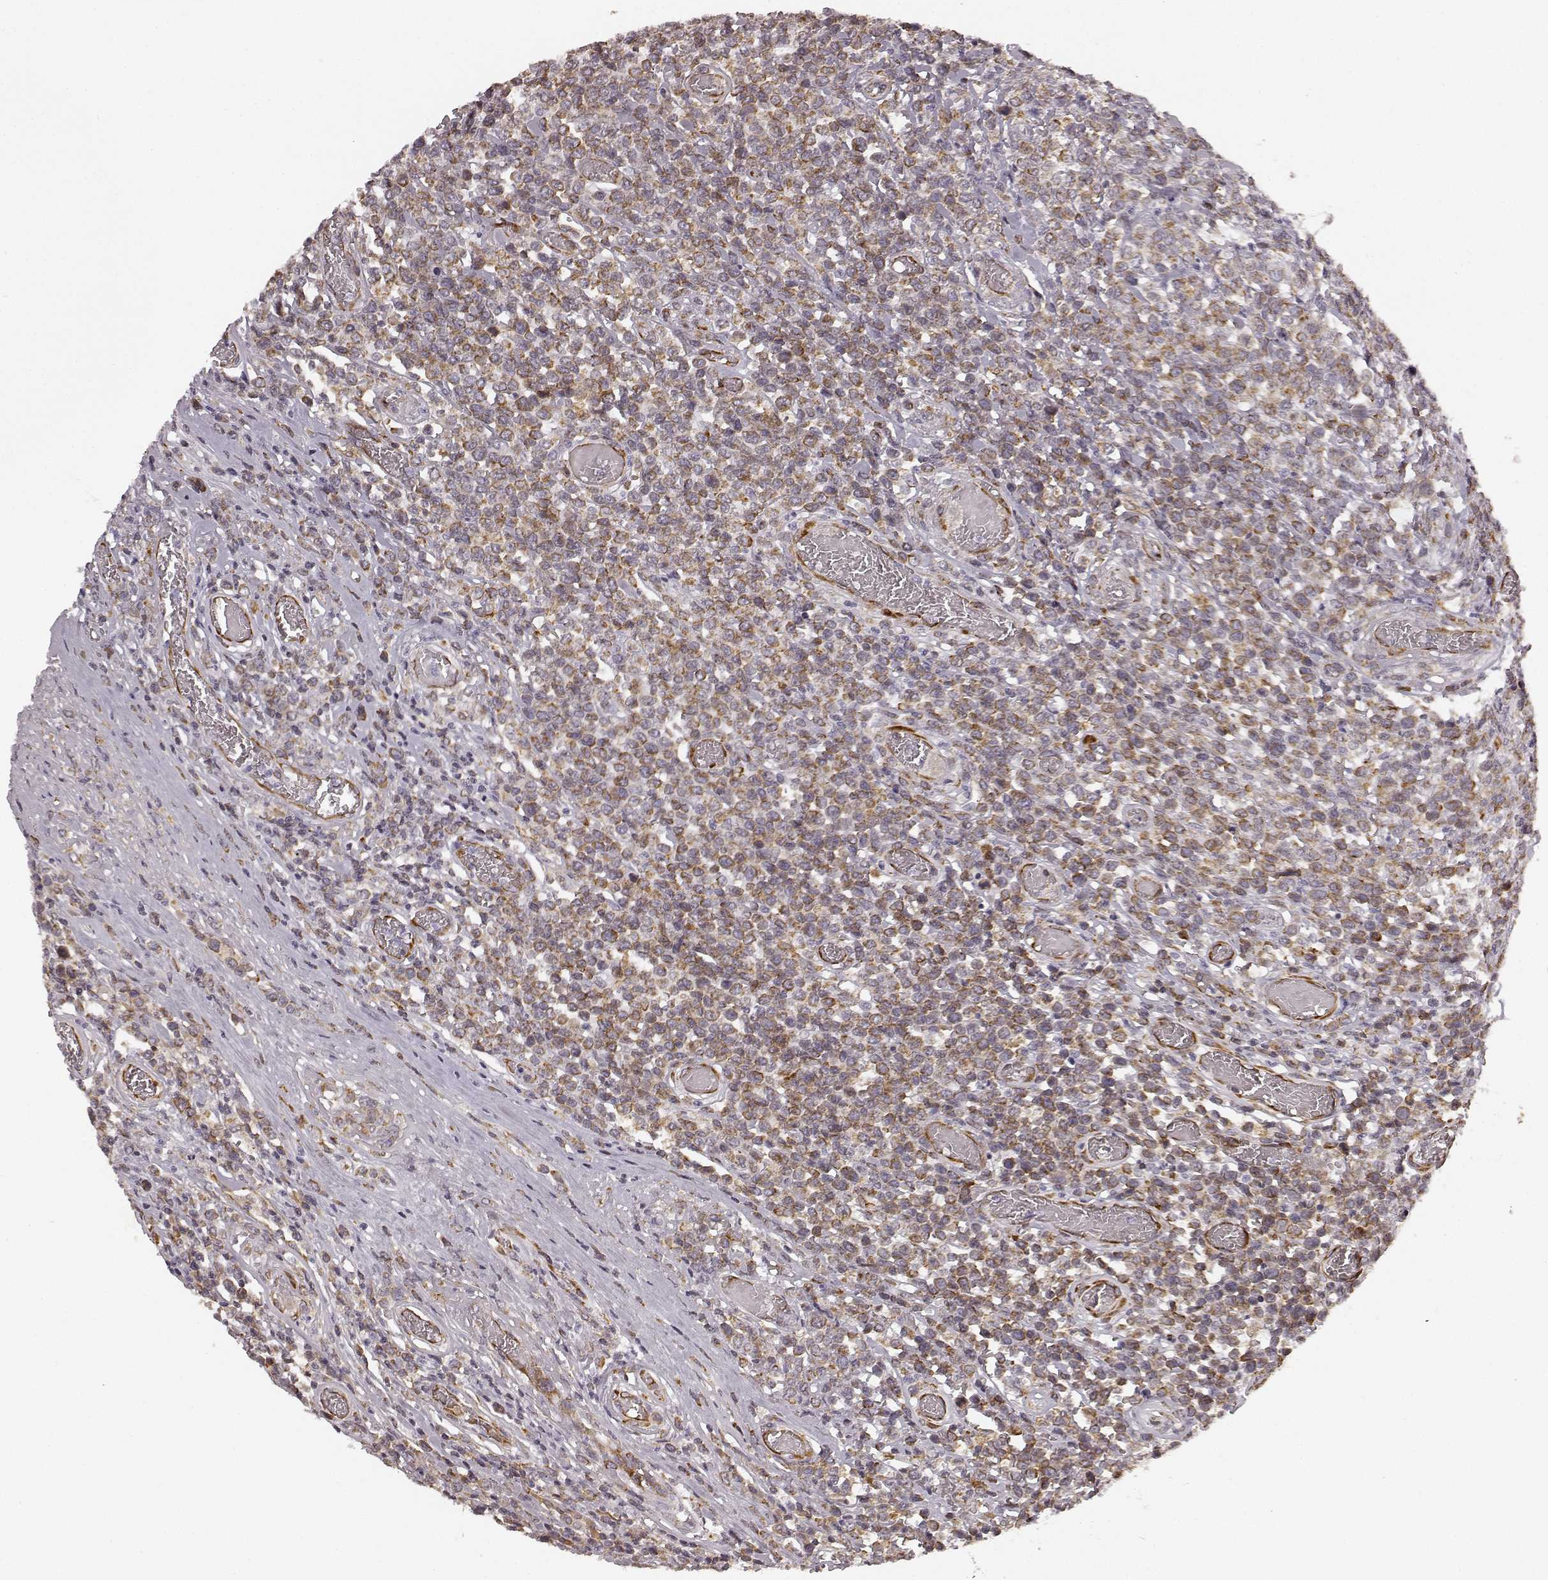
{"staining": {"intensity": "moderate", "quantity": ">75%", "location": "cytoplasmic/membranous"}, "tissue": "lymphoma", "cell_type": "Tumor cells", "image_type": "cancer", "snomed": [{"axis": "morphology", "description": "Malignant lymphoma, non-Hodgkin's type, High grade"}, {"axis": "topography", "description": "Soft tissue"}], "caption": "IHC (DAB (3,3'-diaminobenzidine)) staining of human lymphoma reveals moderate cytoplasmic/membranous protein positivity in approximately >75% of tumor cells.", "gene": "TMEM14A", "patient": {"sex": "female", "age": 56}}